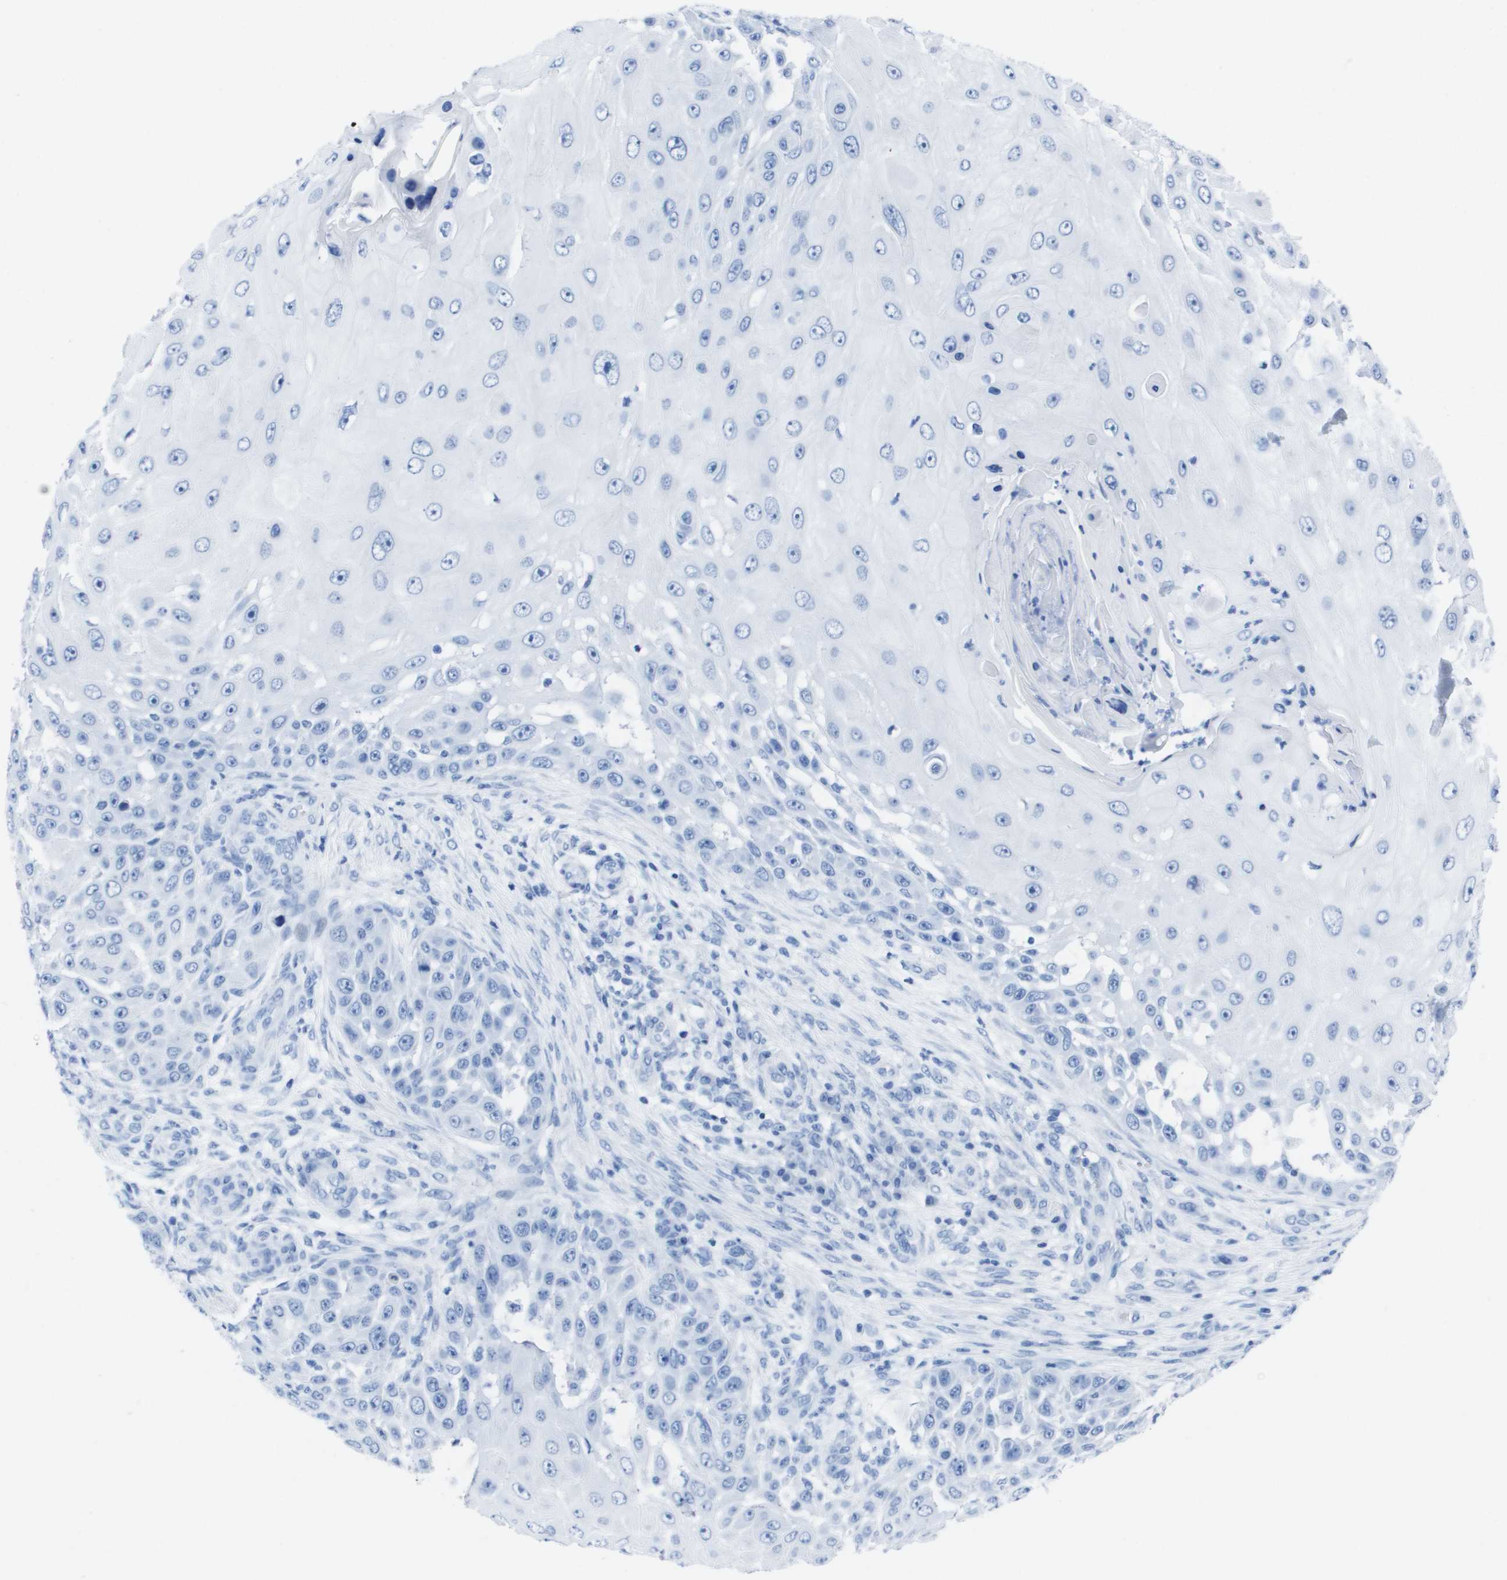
{"staining": {"intensity": "negative", "quantity": "none", "location": "none"}, "tissue": "skin cancer", "cell_type": "Tumor cells", "image_type": "cancer", "snomed": [{"axis": "morphology", "description": "Squamous cell carcinoma, NOS"}, {"axis": "topography", "description": "Skin"}], "caption": "A high-resolution image shows IHC staining of squamous cell carcinoma (skin), which reveals no significant positivity in tumor cells.", "gene": "KCNA3", "patient": {"sex": "female", "age": 44}}